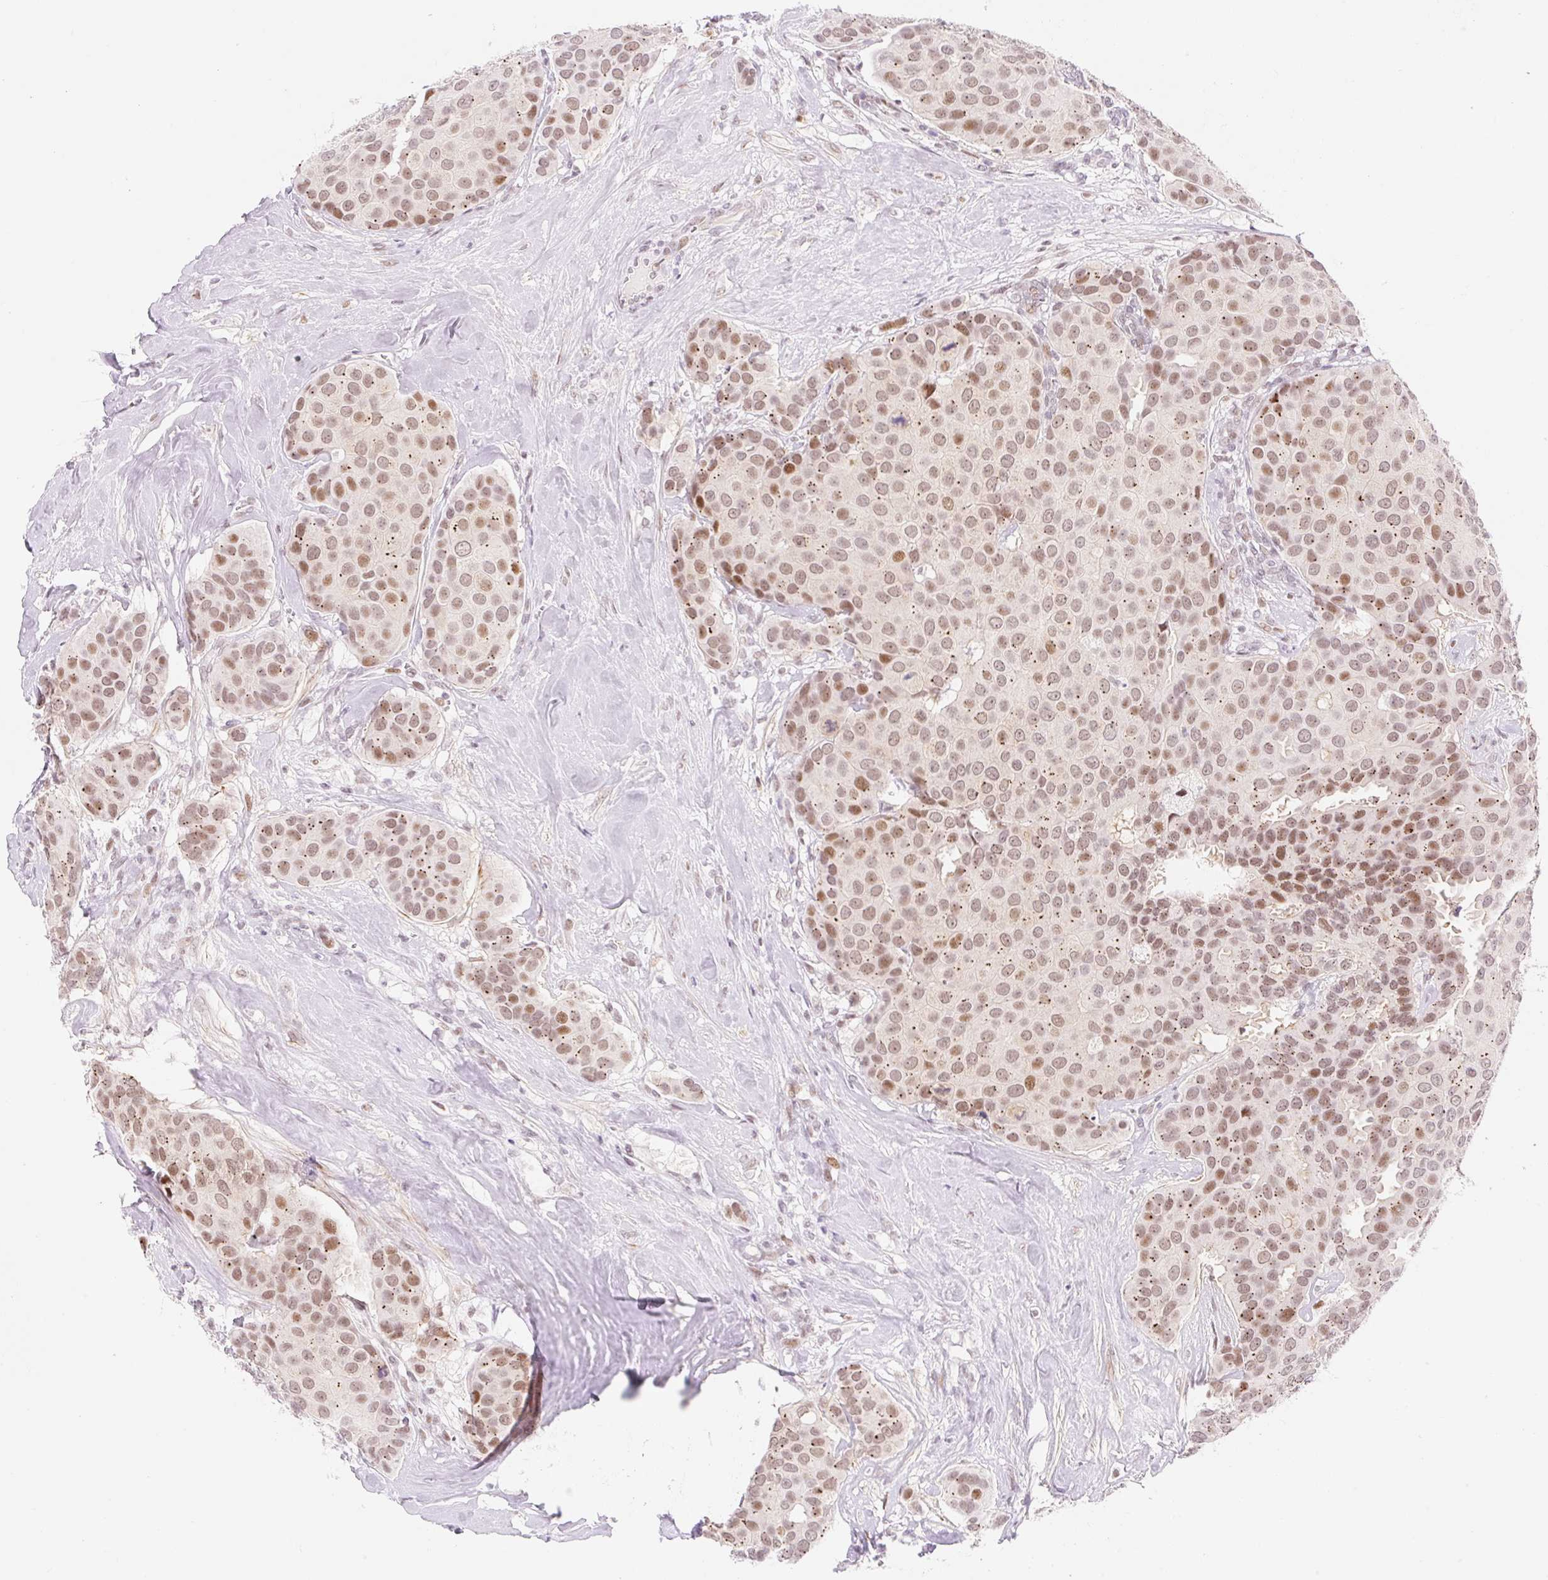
{"staining": {"intensity": "moderate", "quantity": ">75%", "location": "nuclear"}, "tissue": "breast cancer", "cell_type": "Tumor cells", "image_type": "cancer", "snomed": [{"axis": "morphology", "description": "Duct carcinoma"}, {"axis": "topography", "description": "Breast"}], "caption": "About >75% of tumor cells in human breast cancer (invasive ductal carcinoma) show moderate nuclear protein expression as visualized by brown immunohistochemical staining.", "gene": "H2BW1", "patient": {"sex": "female", "age": 70}}